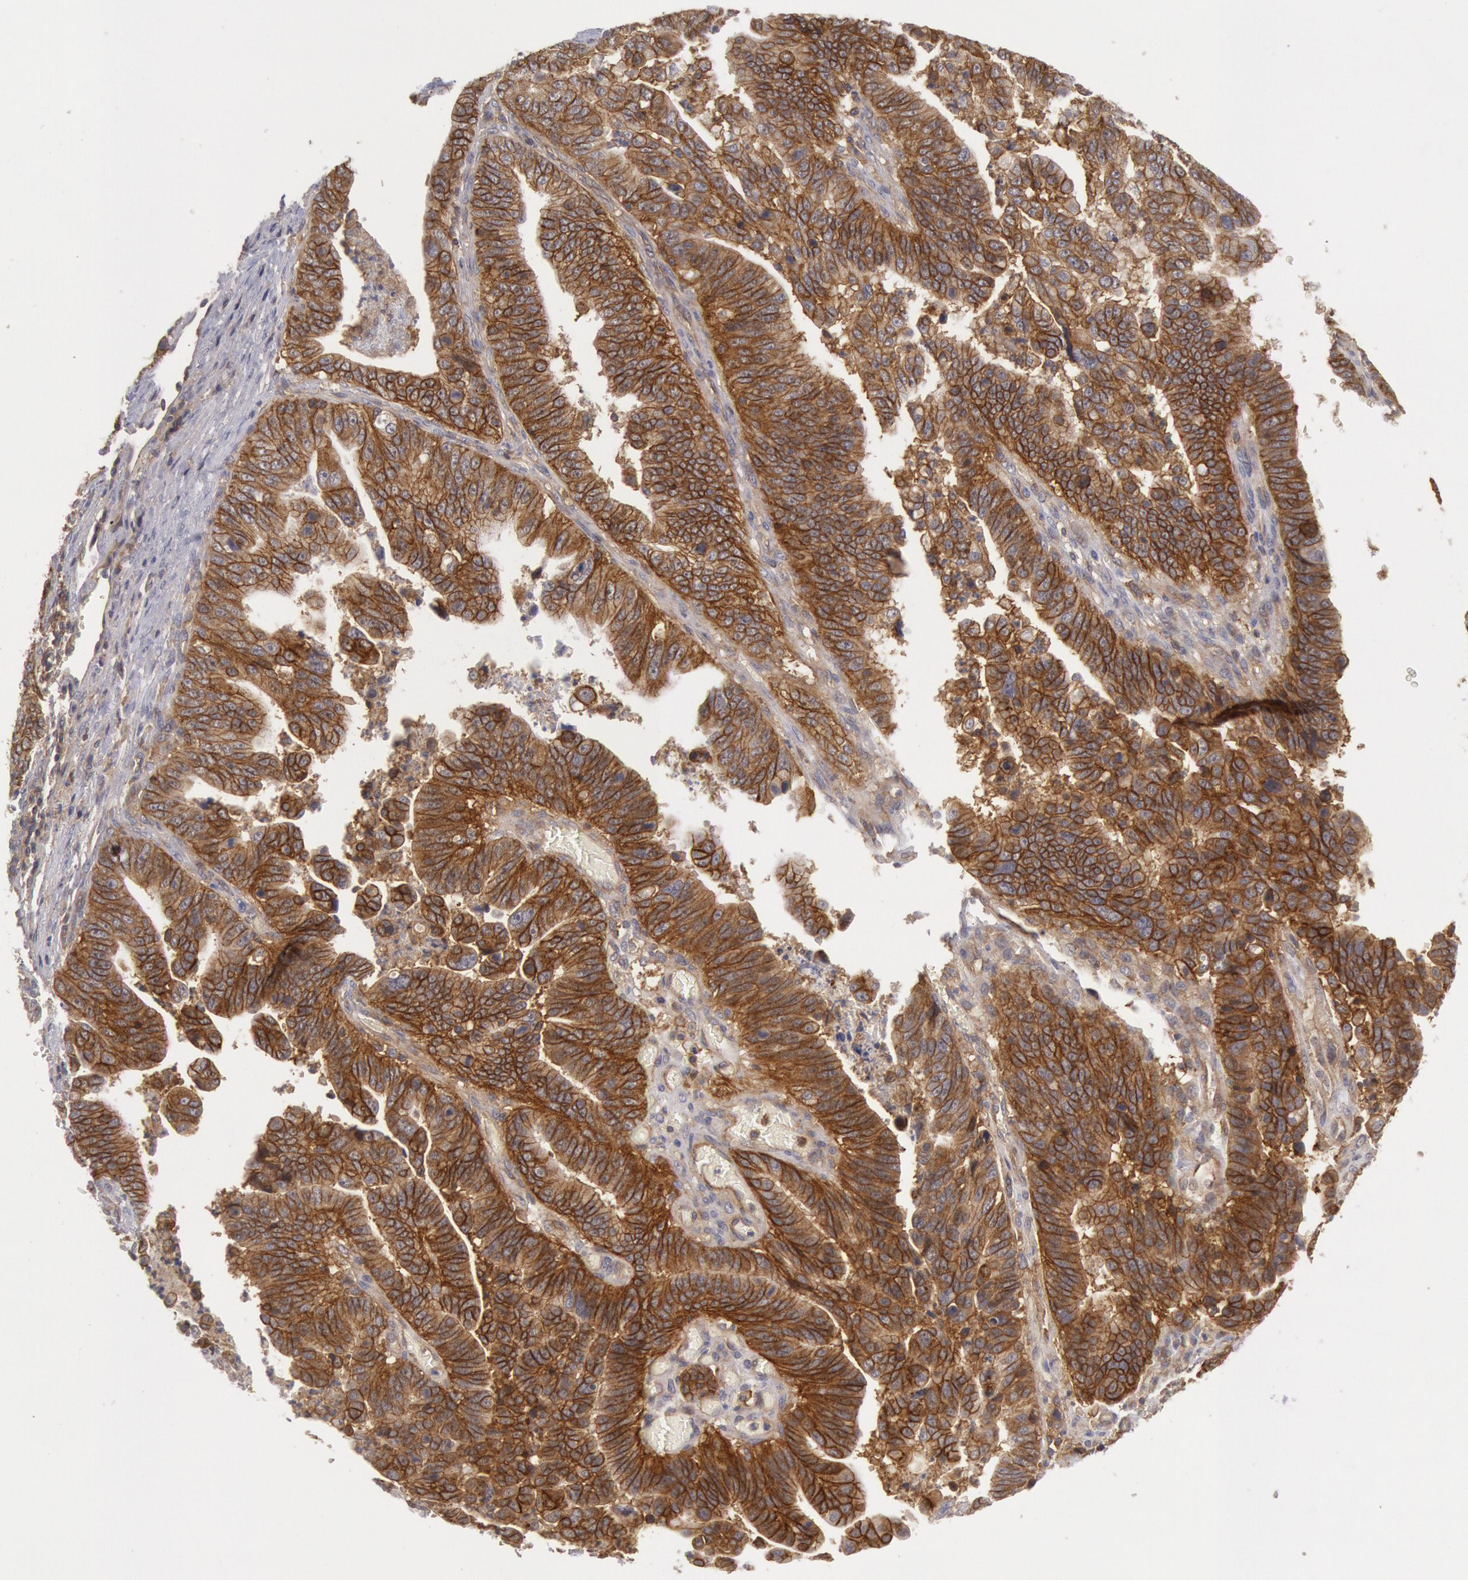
{"staining": {"intensity": "strong", "quantity": ">75%", "location": "cytoplasmic/membranous"}, "tissue": "stomach cancer", "cell_type": "Tumor cells", "image_type": "cancer", "snomed": [{"axis": "morphology", "description": "Adenocarcinoma, NOS"}, {"axis": "topography", "description": "Stomach, upper"}], "caption": "Protein staining of adenocarcinoma (stomach) tissue displays strong cytoplasmic/membranous staining in approximately >75% of tumor cells.", "gene": "STX4", "patient": {"sex": "female", "age": 50}}